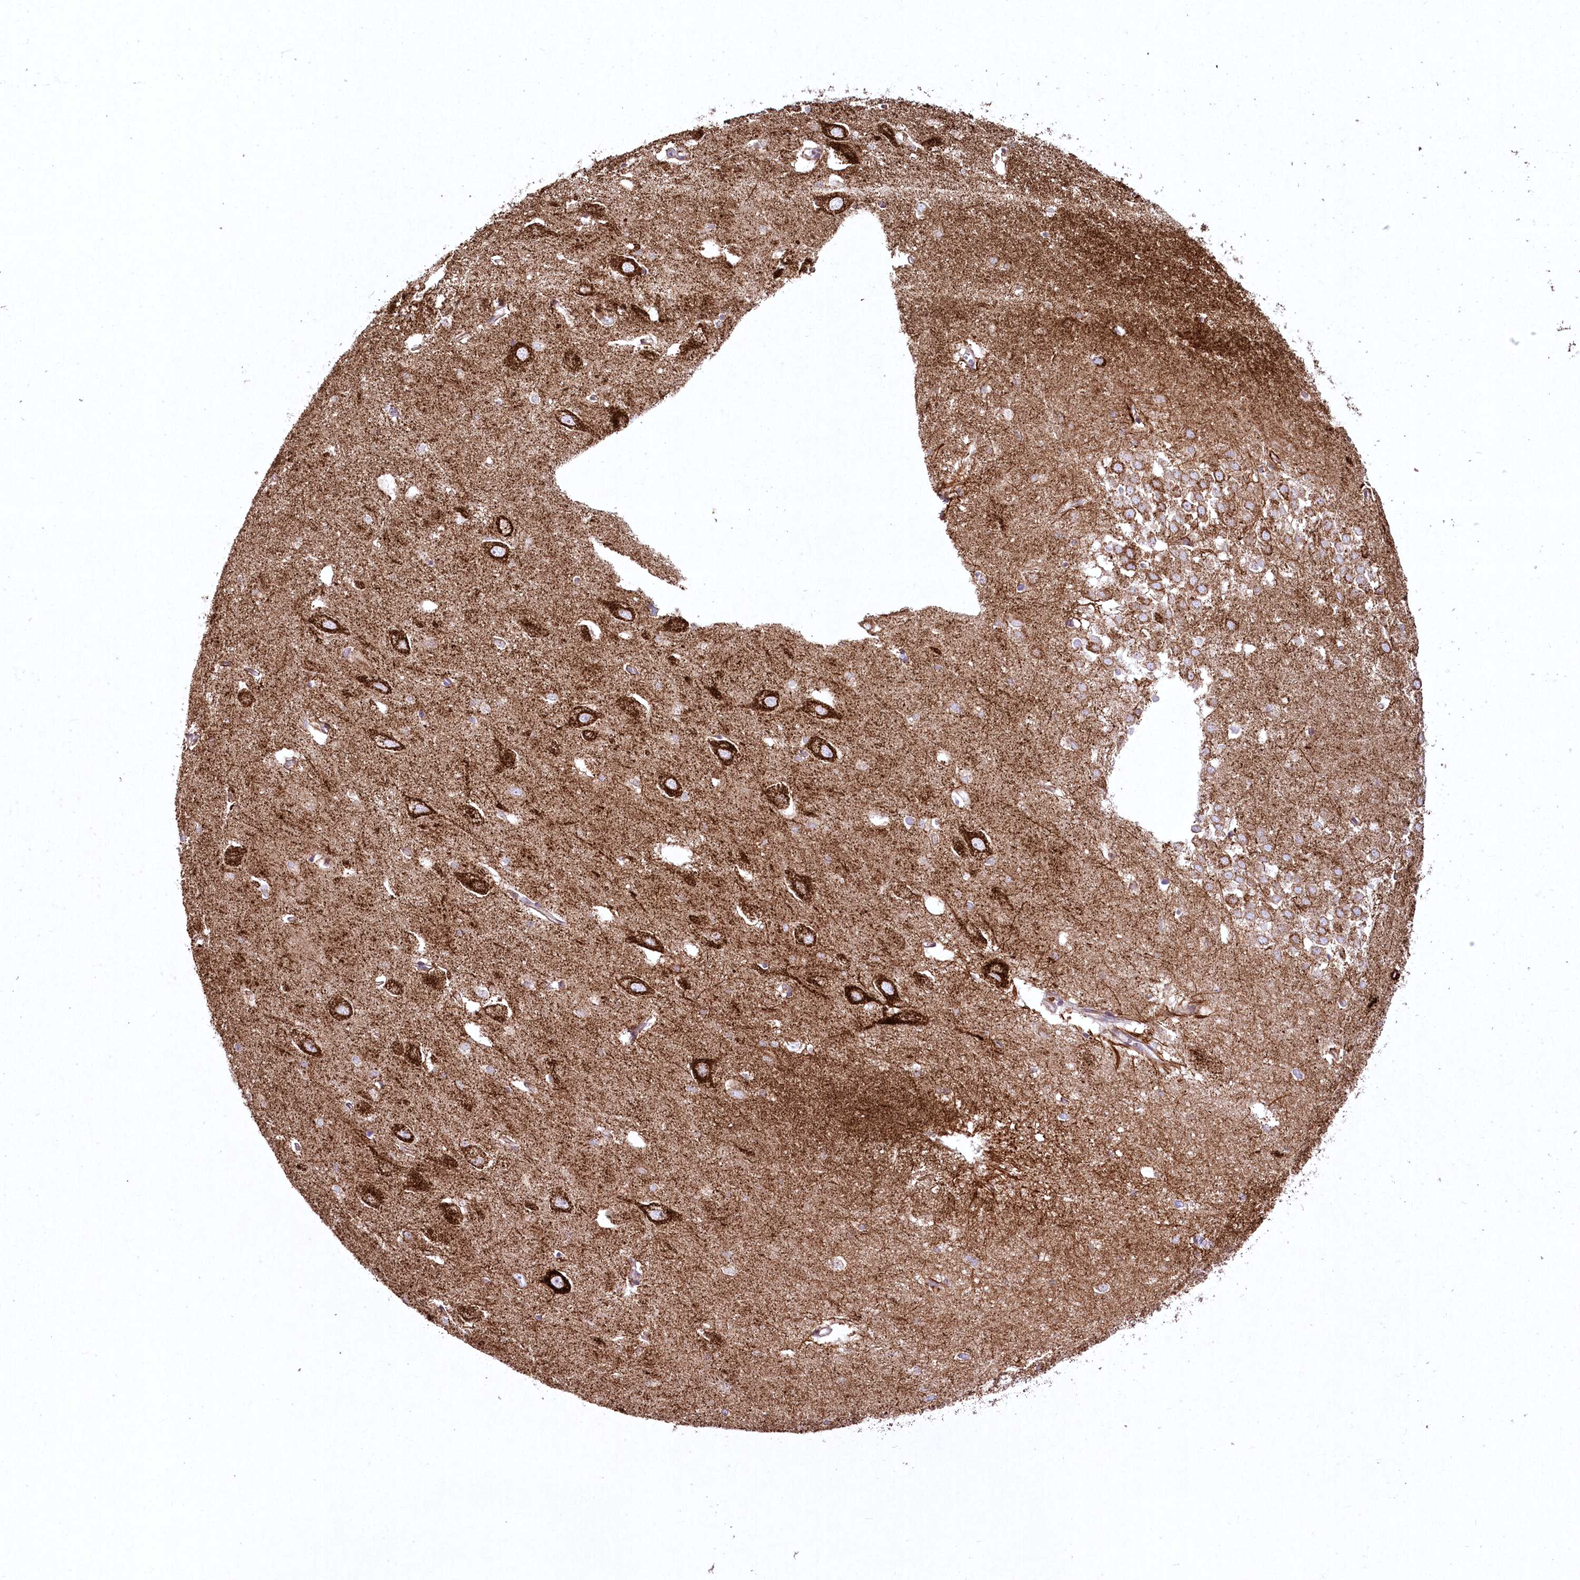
{"staining": {"intensity": "negative", "quantity": "none", "location": "none"}, "tissue": "hippocampus", "cell_type": "Glial cells", "image_type": "normal", "snomed": [{"axis": "morphology", "description": "Normal tissue, NOS"}, {"axis": "topography", "description": "Hippocampus"}], "caption": "Immunohistochemistry of normal hippocampus exhibits no staining in glial cells. (DAB immunohistochemistry (IHC) visualized using brightfield microscopy, high magnification).", "gene": "SH3TC1", "patient": {"sex": "female", "age": 64}}